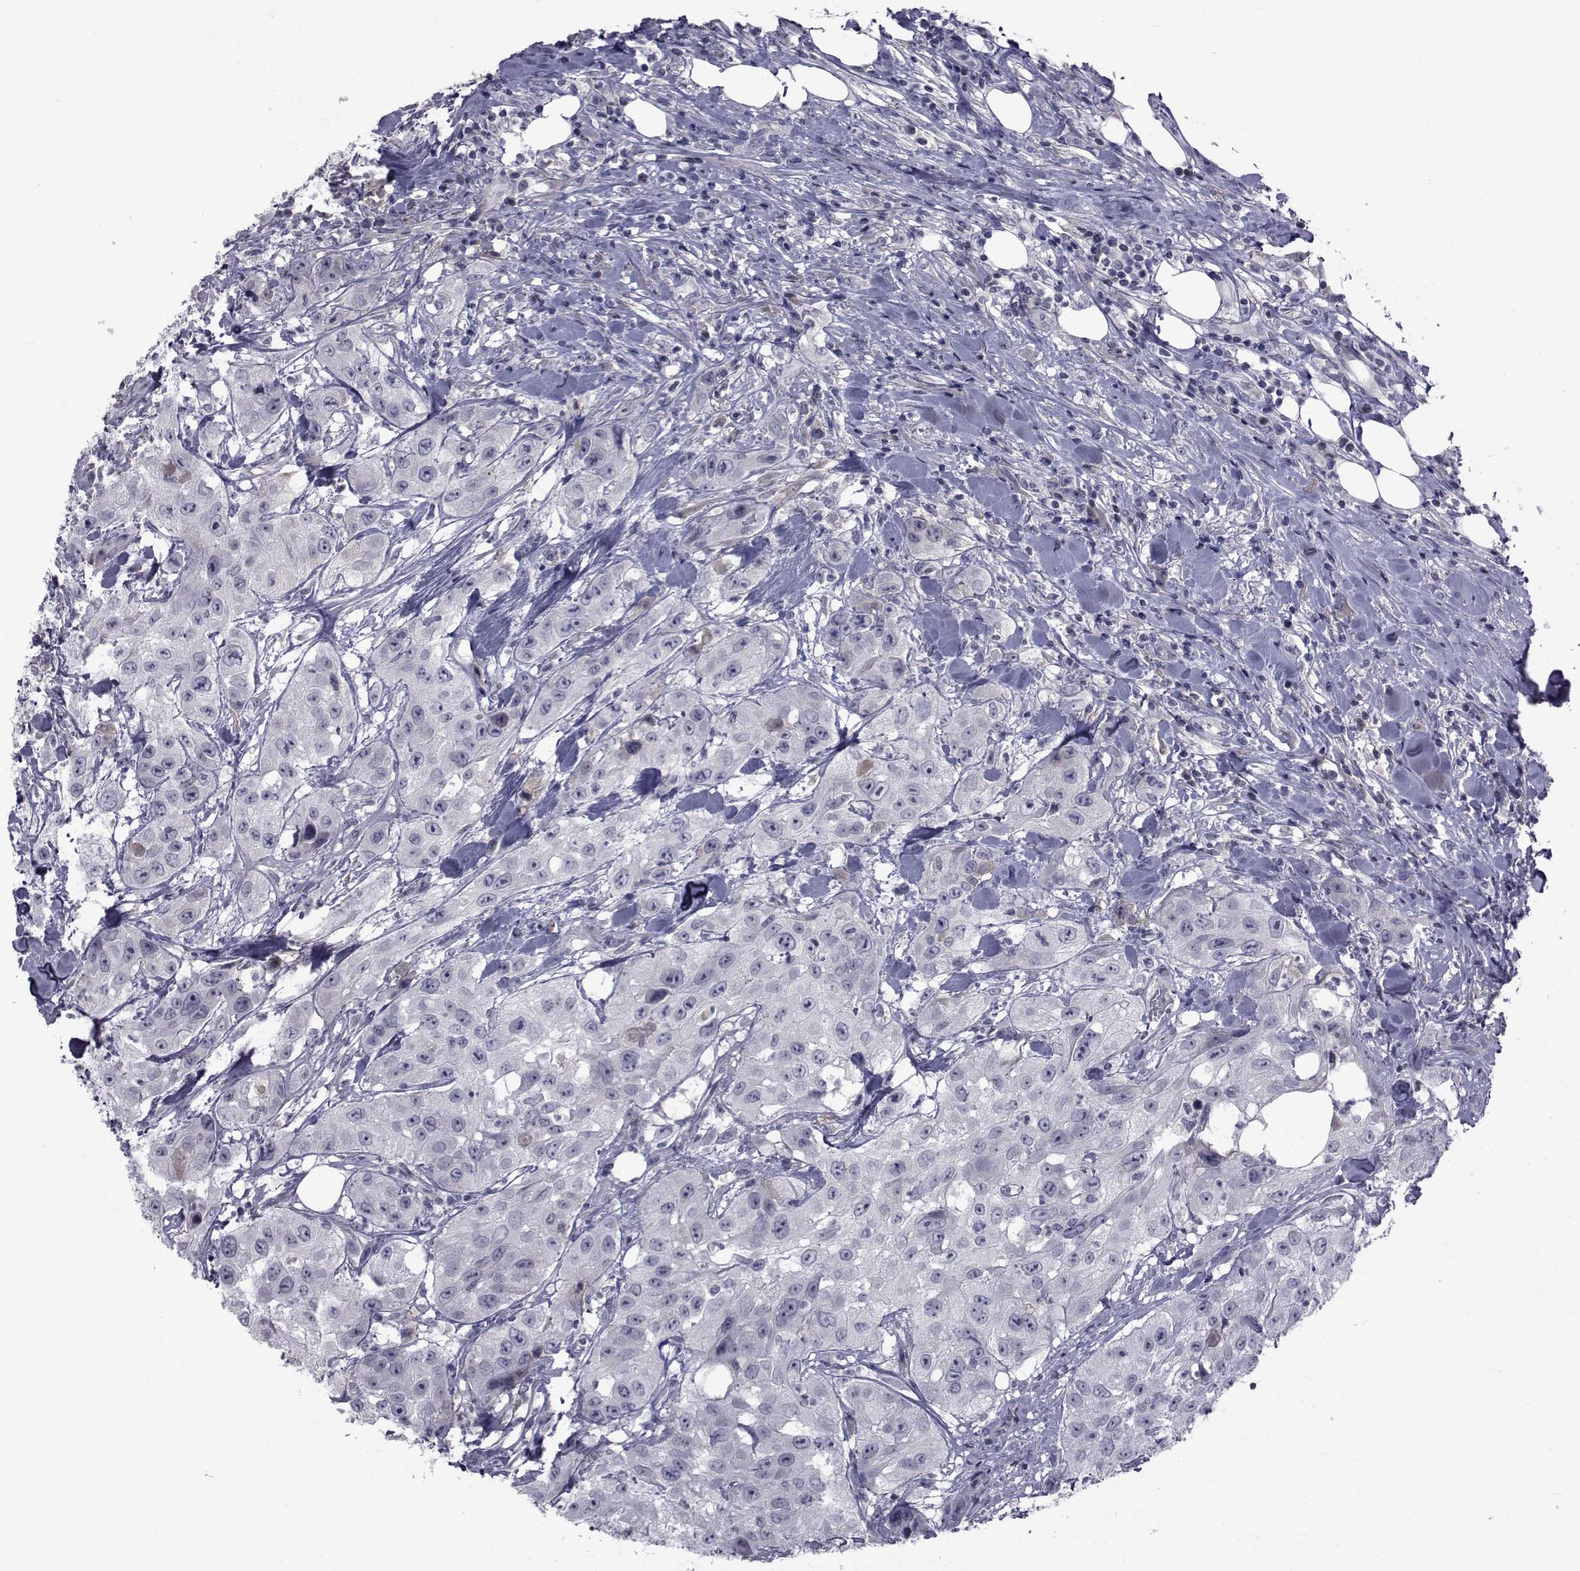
{"staining": {"intensity": "negative", "quantity": "none", "location": "none"}, "tissue": "urothelial cancer", "cell_type": "Tumor cells", "image_type": "cancer", "snomed": [{"axis": "morphology", "description": "Urothelial carcinoma, High grade"}, {"axis": "topography", "description": "Urinary bladder"}], "caption": "High magnification brightfield microscopy of urothelial cancer stained with DAB (3,3'-diaminobenzidine) (brown) and counterstained with hematoxylin (blue): tumor cells show no significant positivity. The staining is performed using DAB (3,3'-diaminobenzidine) brown chromogen with nuclei counter-stained in using hematoxylin.", "gene": "PAX2", "patient": {"sex": "male", "age": 79}}